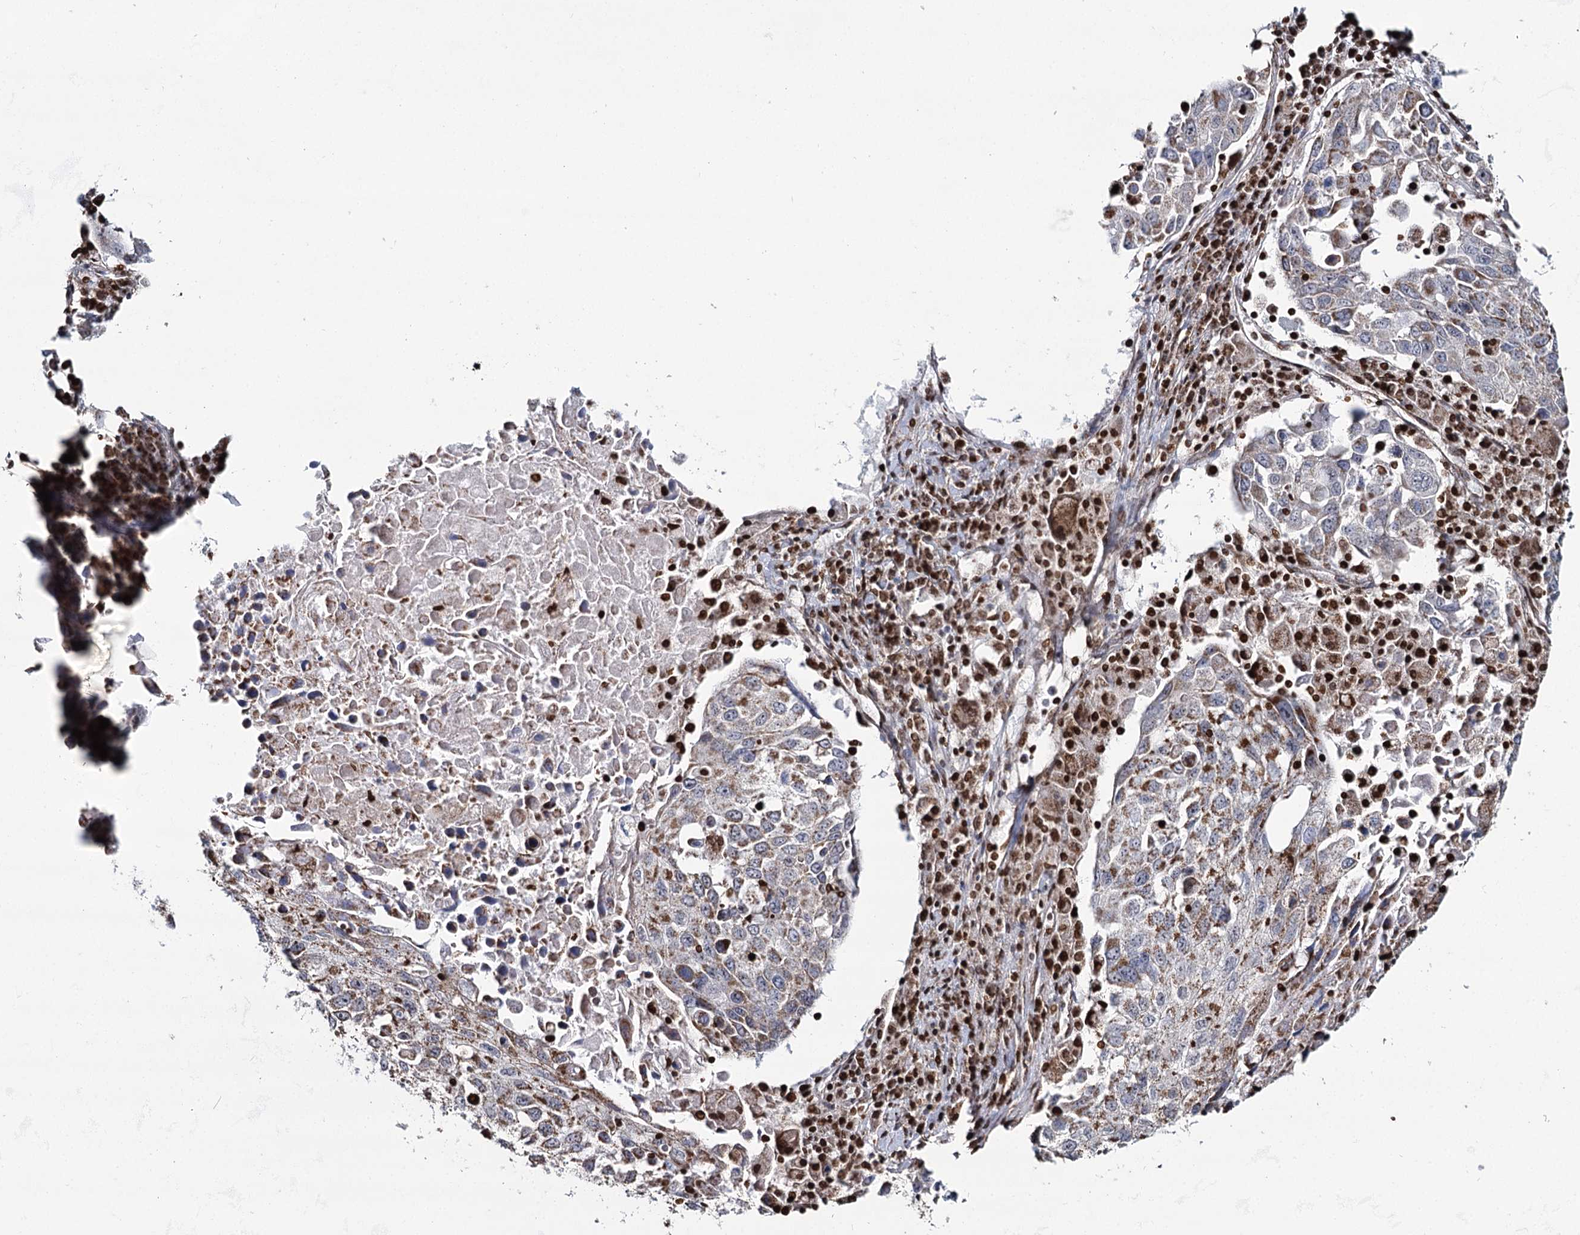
{"staining": {"intensity": "moderate", "quantity": "<25%", "location": "cytoplasmic/membranous"}, "tissue": "lung cancer", "cell_type": "Tumor cells", "image_type": "cancer", "snomed": [{"axis": "morphology", "description": "Squamous cell carcinoma, NOS"}, {"axis": "topography", "description": "Lung"}], "caption": "Human lung cancer stained for a protein (brown) displays moderate cytoplasmic/membranous positive expression in approximately <25% of tumor cells.", "gene": "PDHX", "patient": {"sex": "male", "age": 65}}